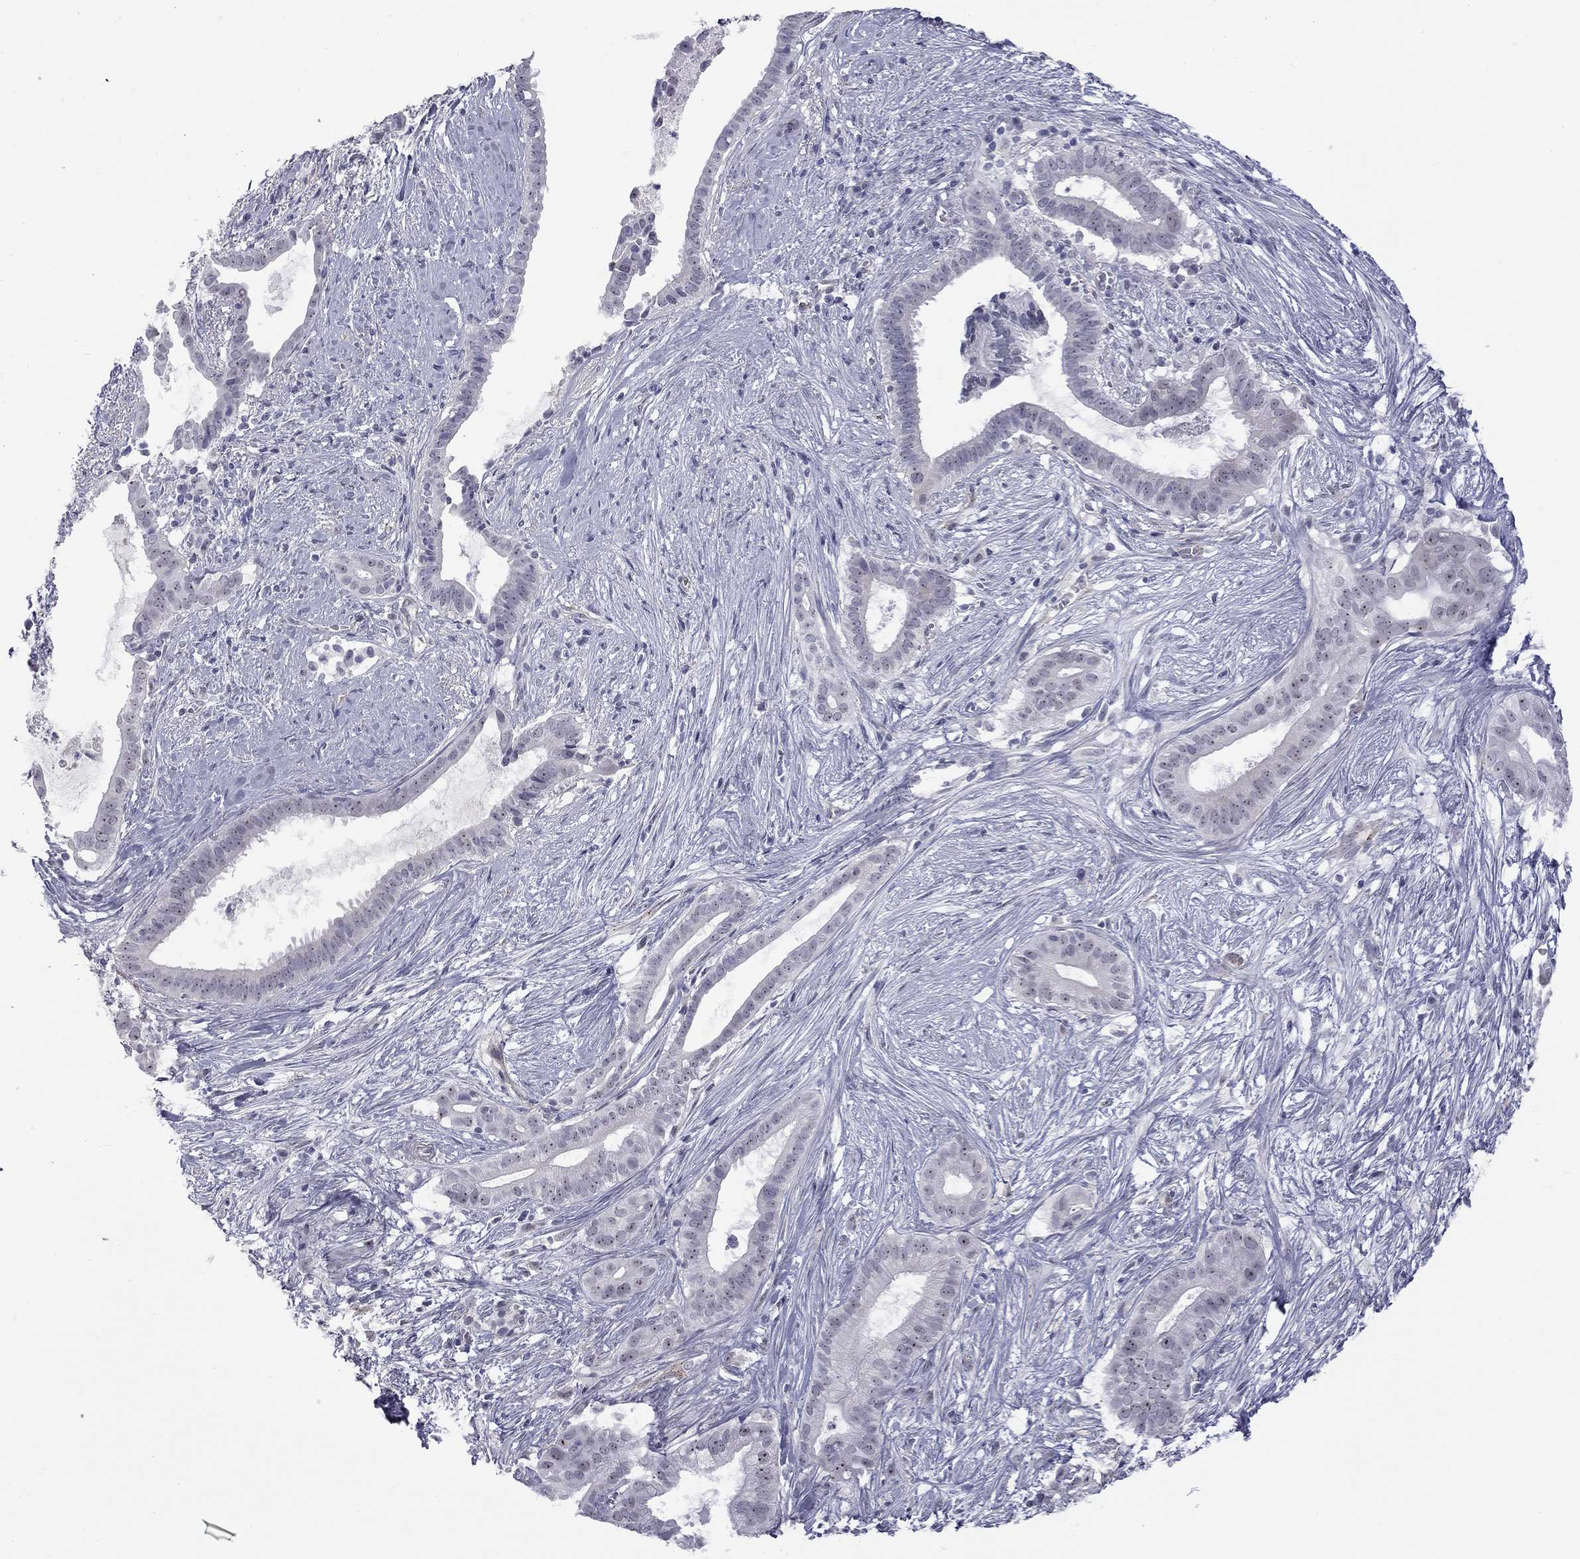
{"staining": {"intensity": "weak", "quantity": "25%-75%", "location": "nuclear"}, "tissue": "pancreatic cancer", "cell_type": "Tumor cells", "image_type": "cancer", "snomed": [{"axis": "morphology", "description": "Adenocarcinoma, NOS"}, {"axis": "topography", "description": "Pancreas"}], "caption": "The photomicrograph exhibits a brown stain indicating the presence of a protein in the nuclear of tumor cells in pancreatic cancer (adenocarcinoma). (Brightfield microscopy of DAB IHC at high magnification).", "gene": "GSG1L", "patient": {"sex": "male", "age": 61}}